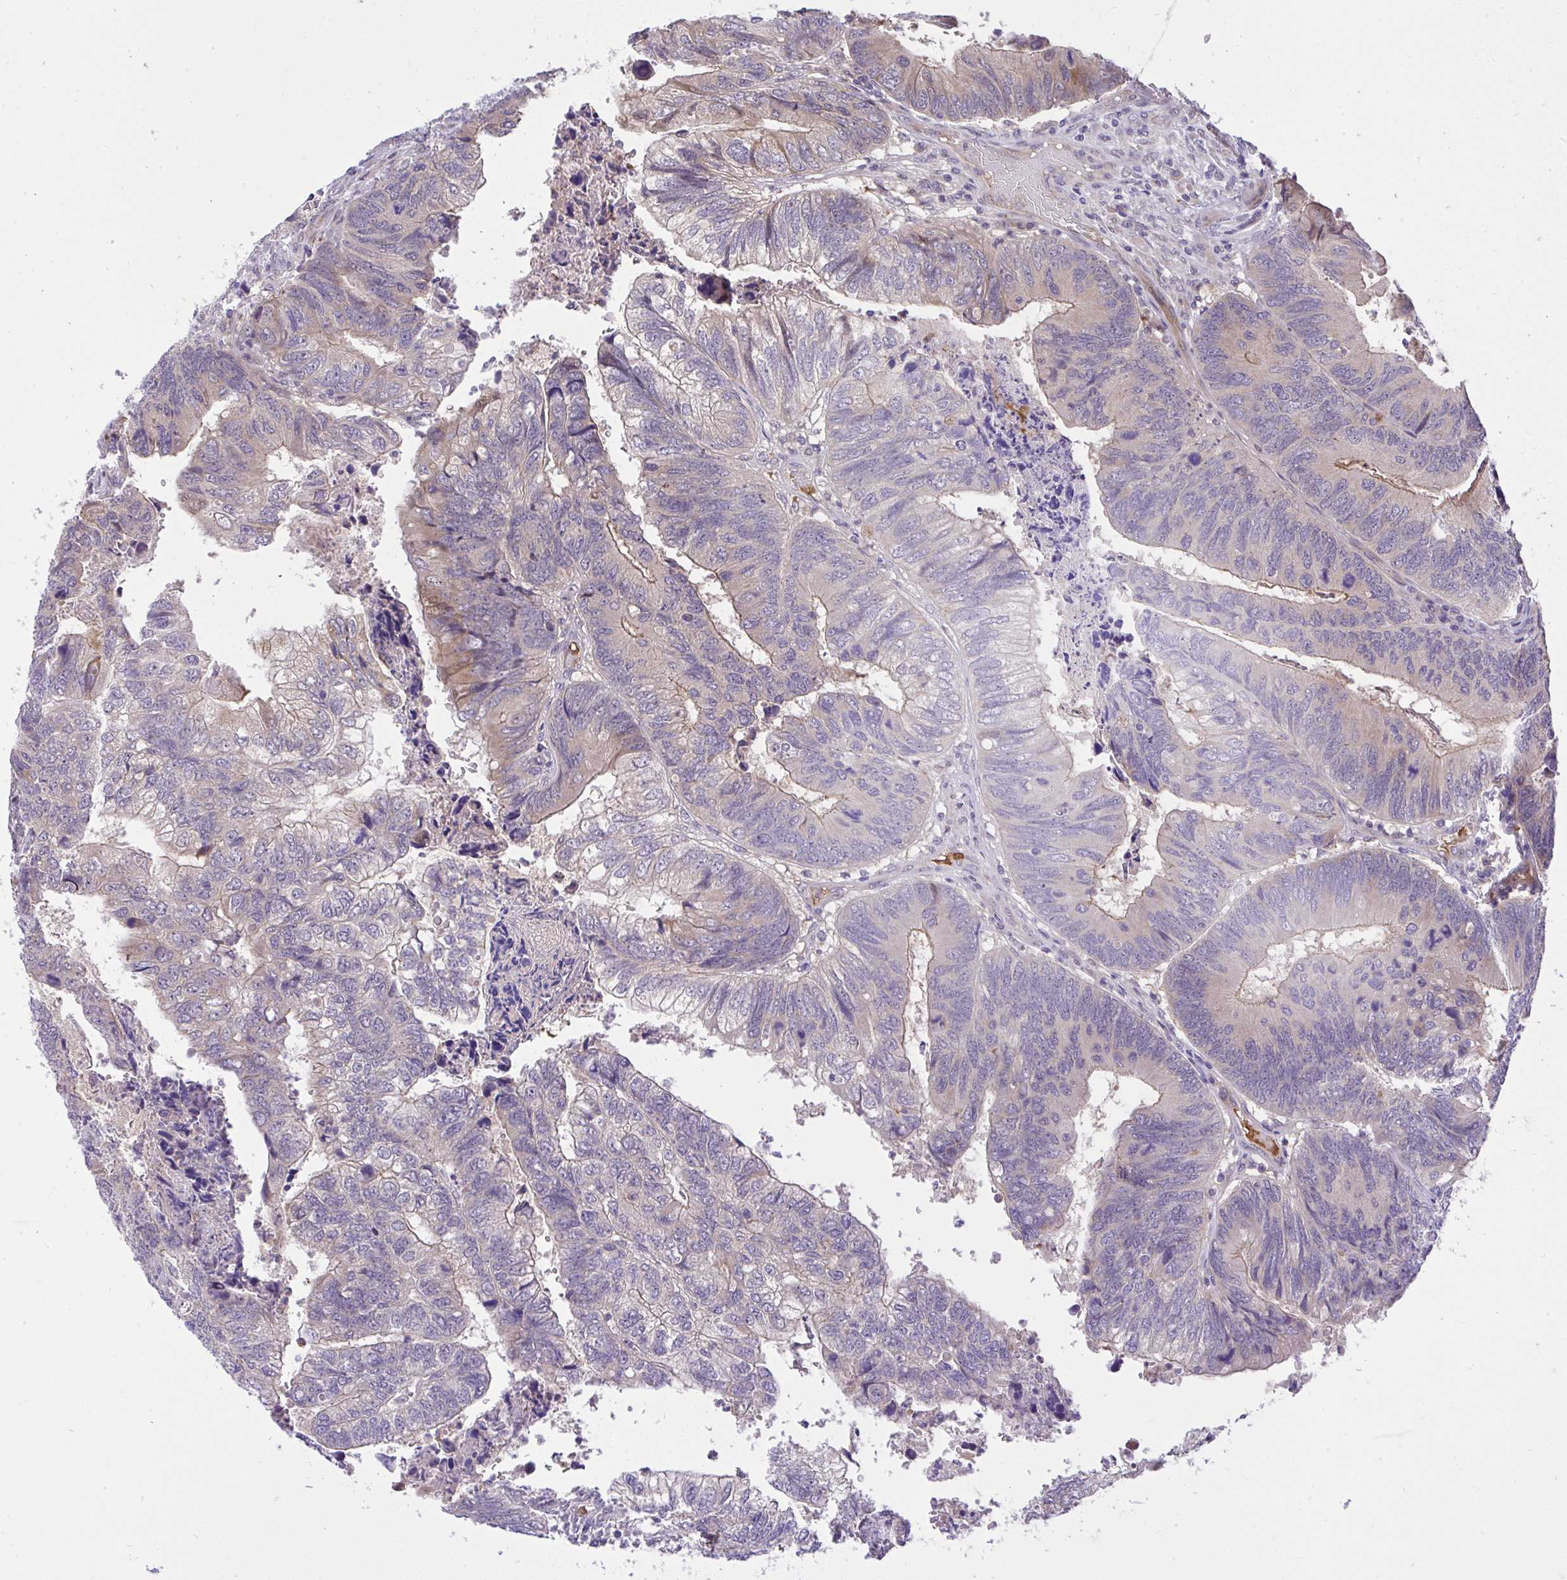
{"staining": {"intensity": "moderate", "quantity": "<25%", "location": "cytoplasmic/membranous"}, "tissue": "colorectal cancer", "cell_type": "Tumor cells", "image_type": "cancer", "snomed": [{"axis": "morphology", "description": "Adenocarcinoma, NOS"}, {"axis": "topography", "description": "Colon"}], "caption": "A histopathology image of adenocarcinoma (colorectal) stained for a protein exhibits moderate cytoplasmic/membranous brown staining in tumor cells.", "gene": "CHIA", "patient": {"sex": "female", "age": 67}}